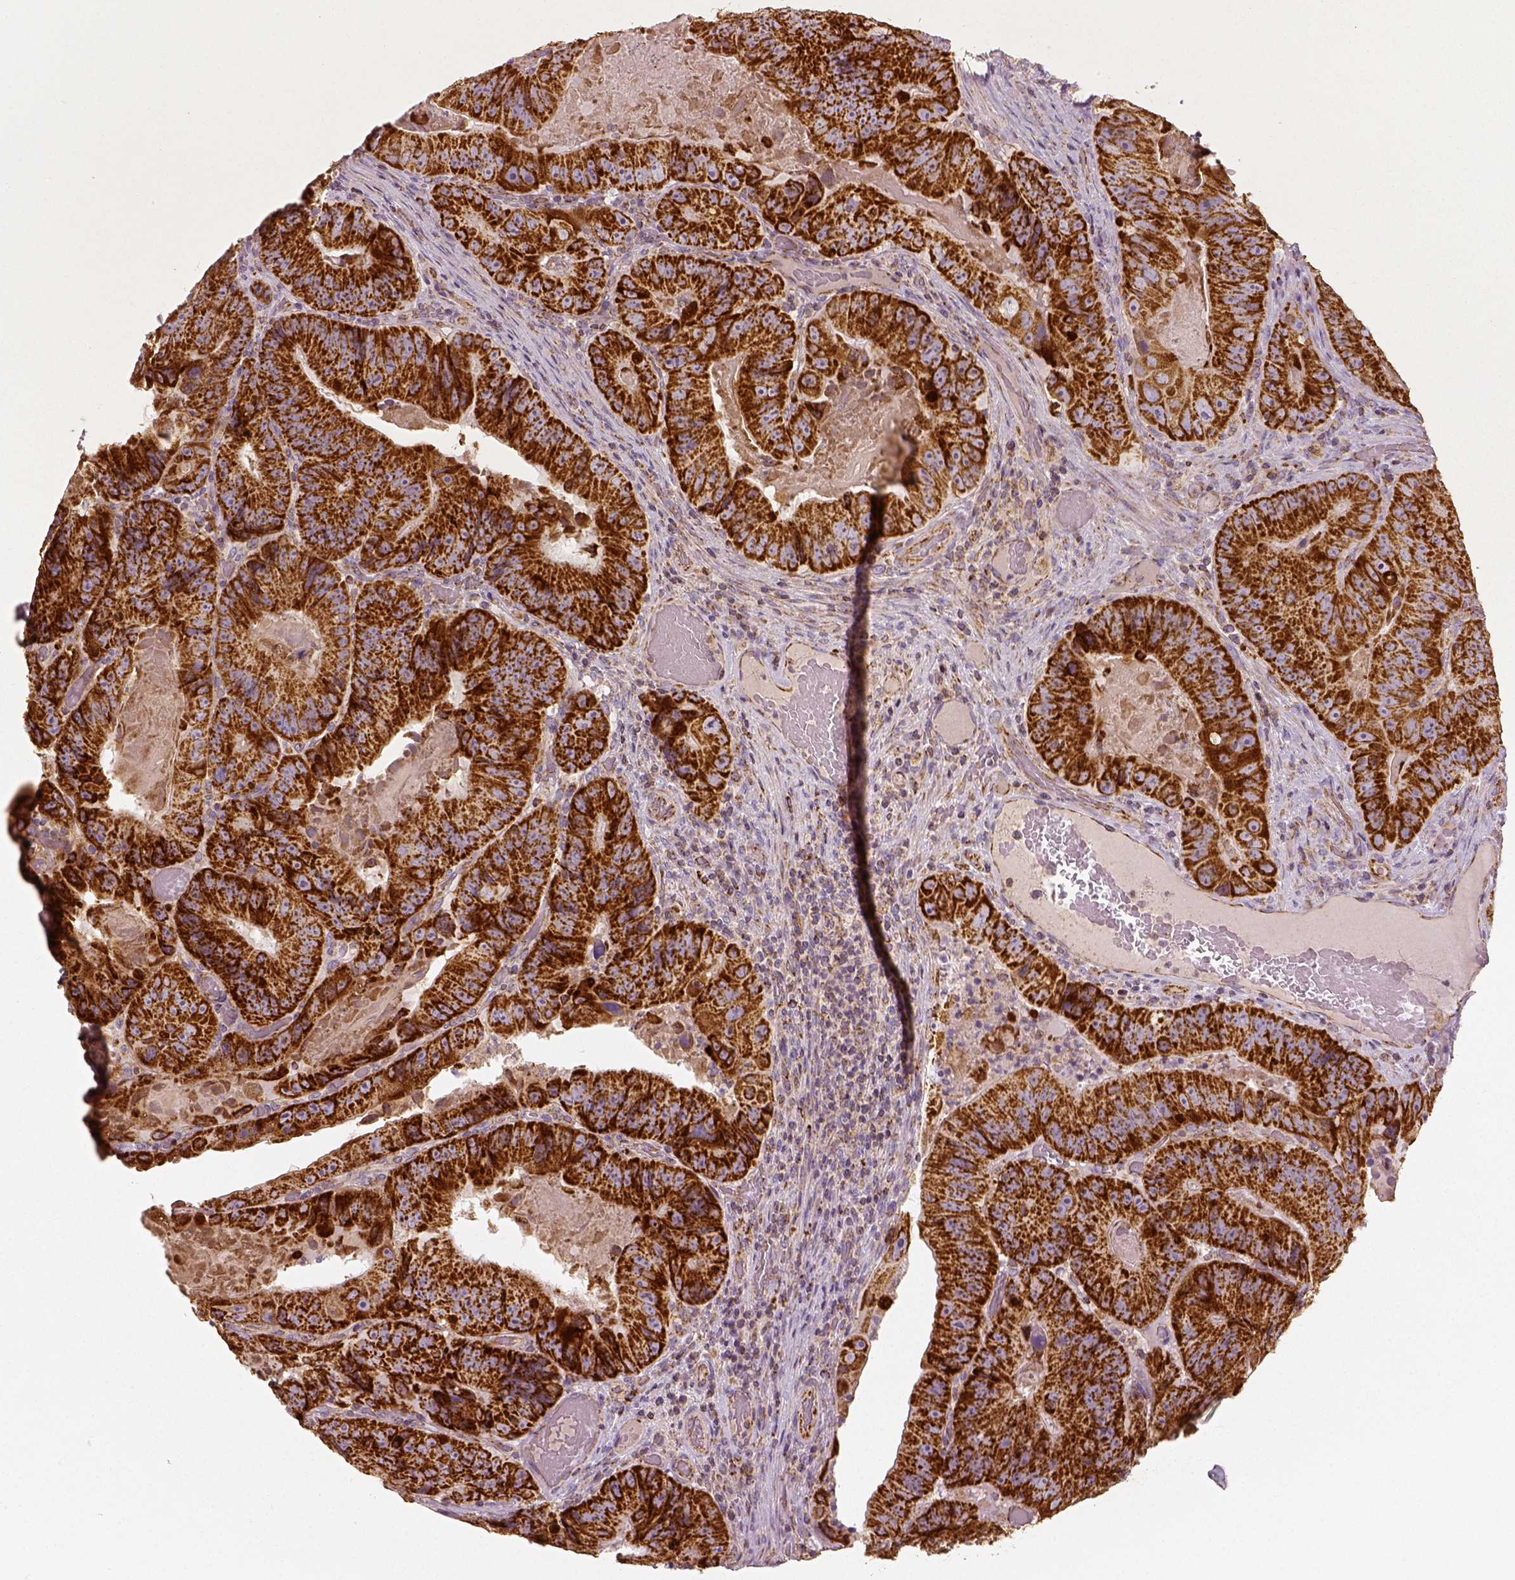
{"staining": {"intensity": "strong", "quantity": ">75%", "location": "cytoplasmic/membranous"}, "tissue": "colorectal cancer", "cell_type": "Tumor cells", "image_type": "cancer", "snomed": [{"axis": "morphology", "description": "Adenocarcinoma, NOS"}, {"axis": "topography", "description": "Colon"}], "caption": "The micrograph reveals immunohistochemical staining of colorectal cancer (adenocarcinoma). There is strong cytoplasmic/membranous staining is identified in approximately >75% of tumor cells.", "gene": "PGAM5", "patient": {"sex": "female", "age": 86}}